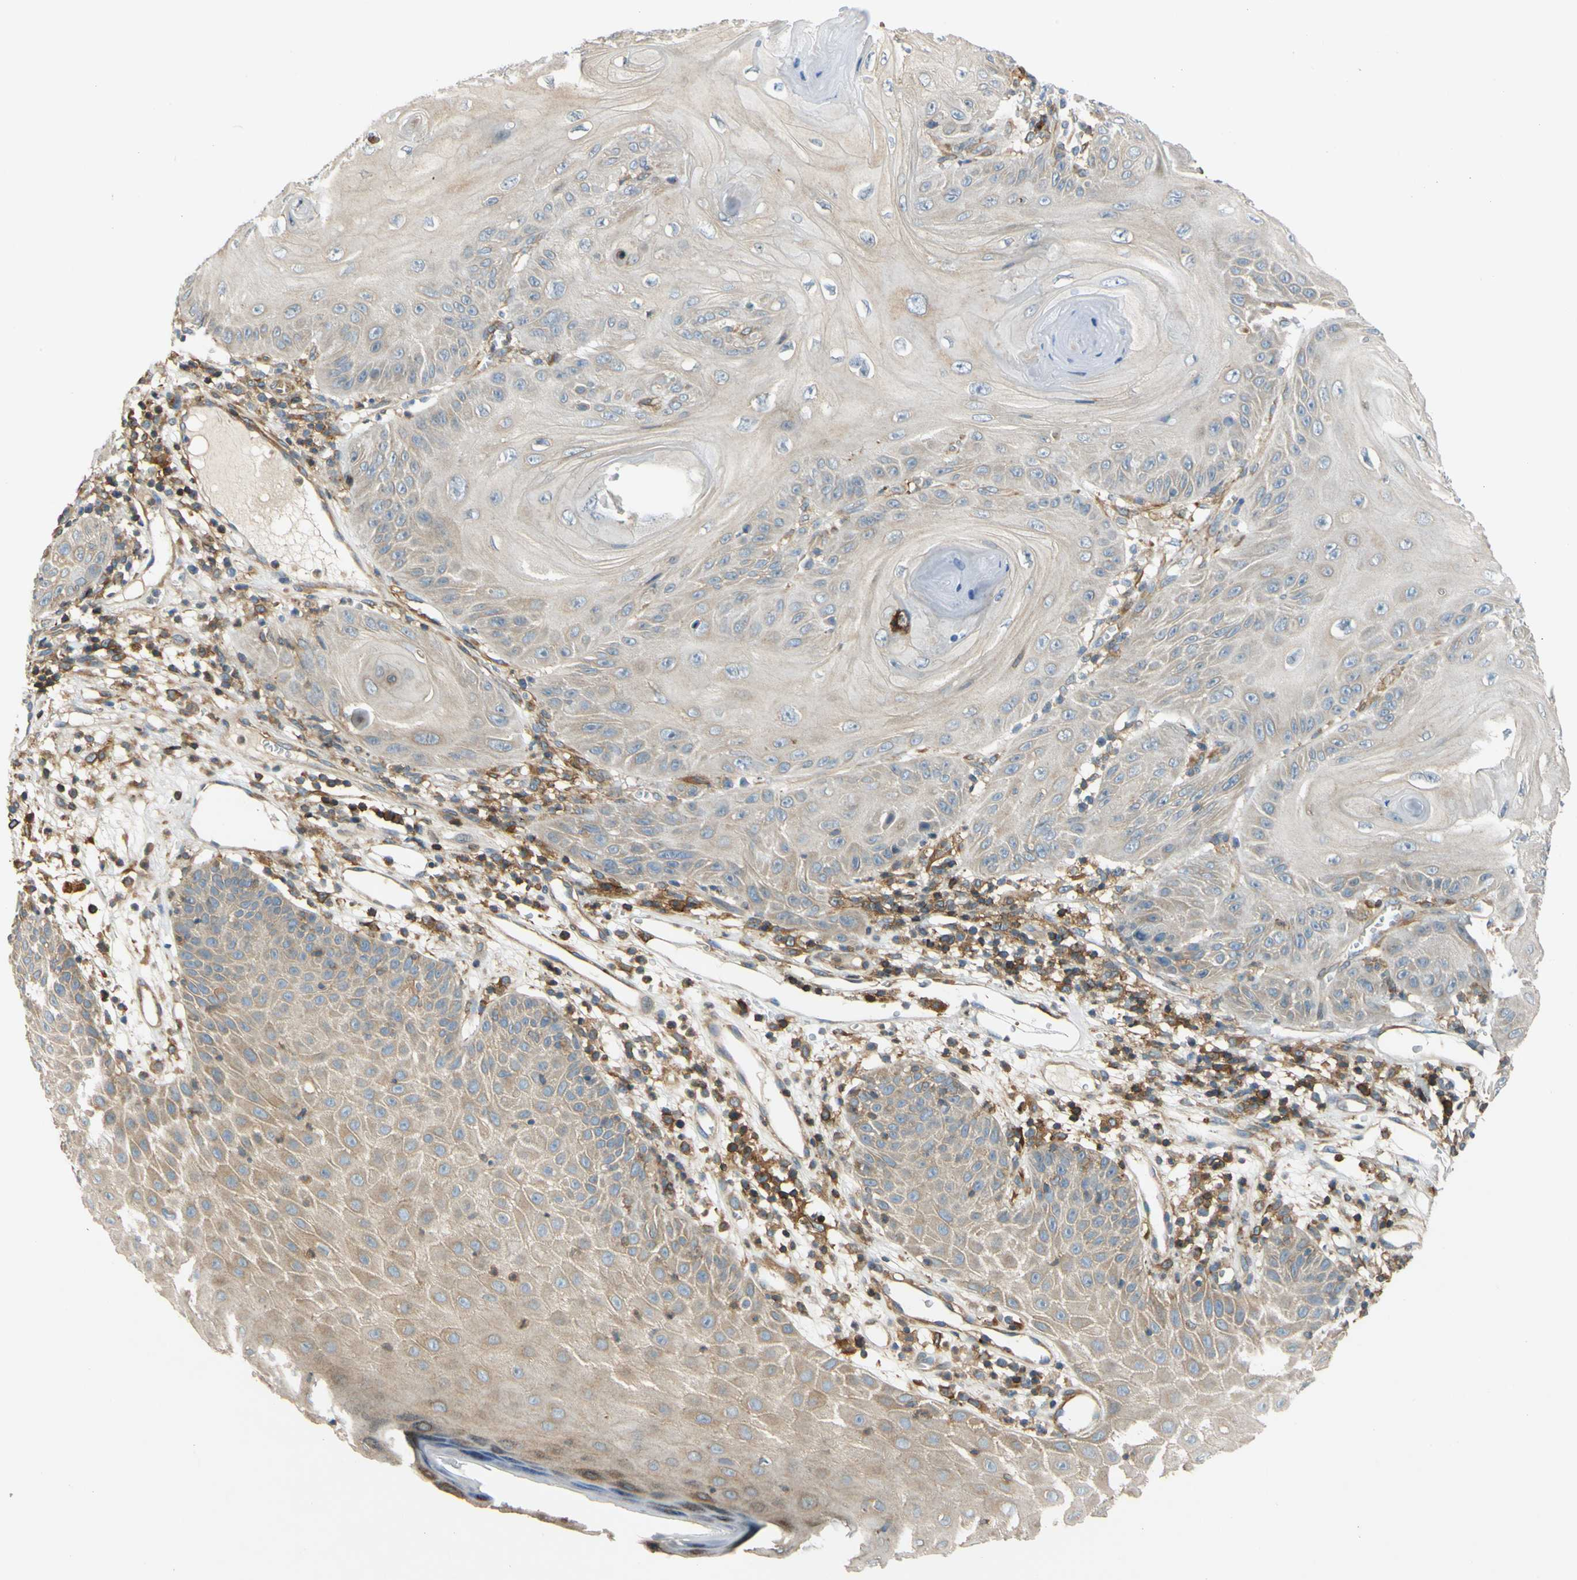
{"staining": {"intensity": "weak", "quantity": "<25%", "location": "cytoplasmic/membranous"}, "tissue": "skin cancer", "cell_type": "Tumor cells", "image_type": "cancer", "snomed": [{"axis": "morphology", "description": "Squamous cell carcinoma, NOS"}, {"axis": "topography", "description": "Skin"}], "caption": "High magnification brightfield microscopy of skin cancer stained with DAB (3,3'-diaminobenzidine) (brown) and counterstained with hematoxylin (blue): tumor cells show no significant expression.", "gene": "POR", "patient": {"sex": "female", "age": 78}}